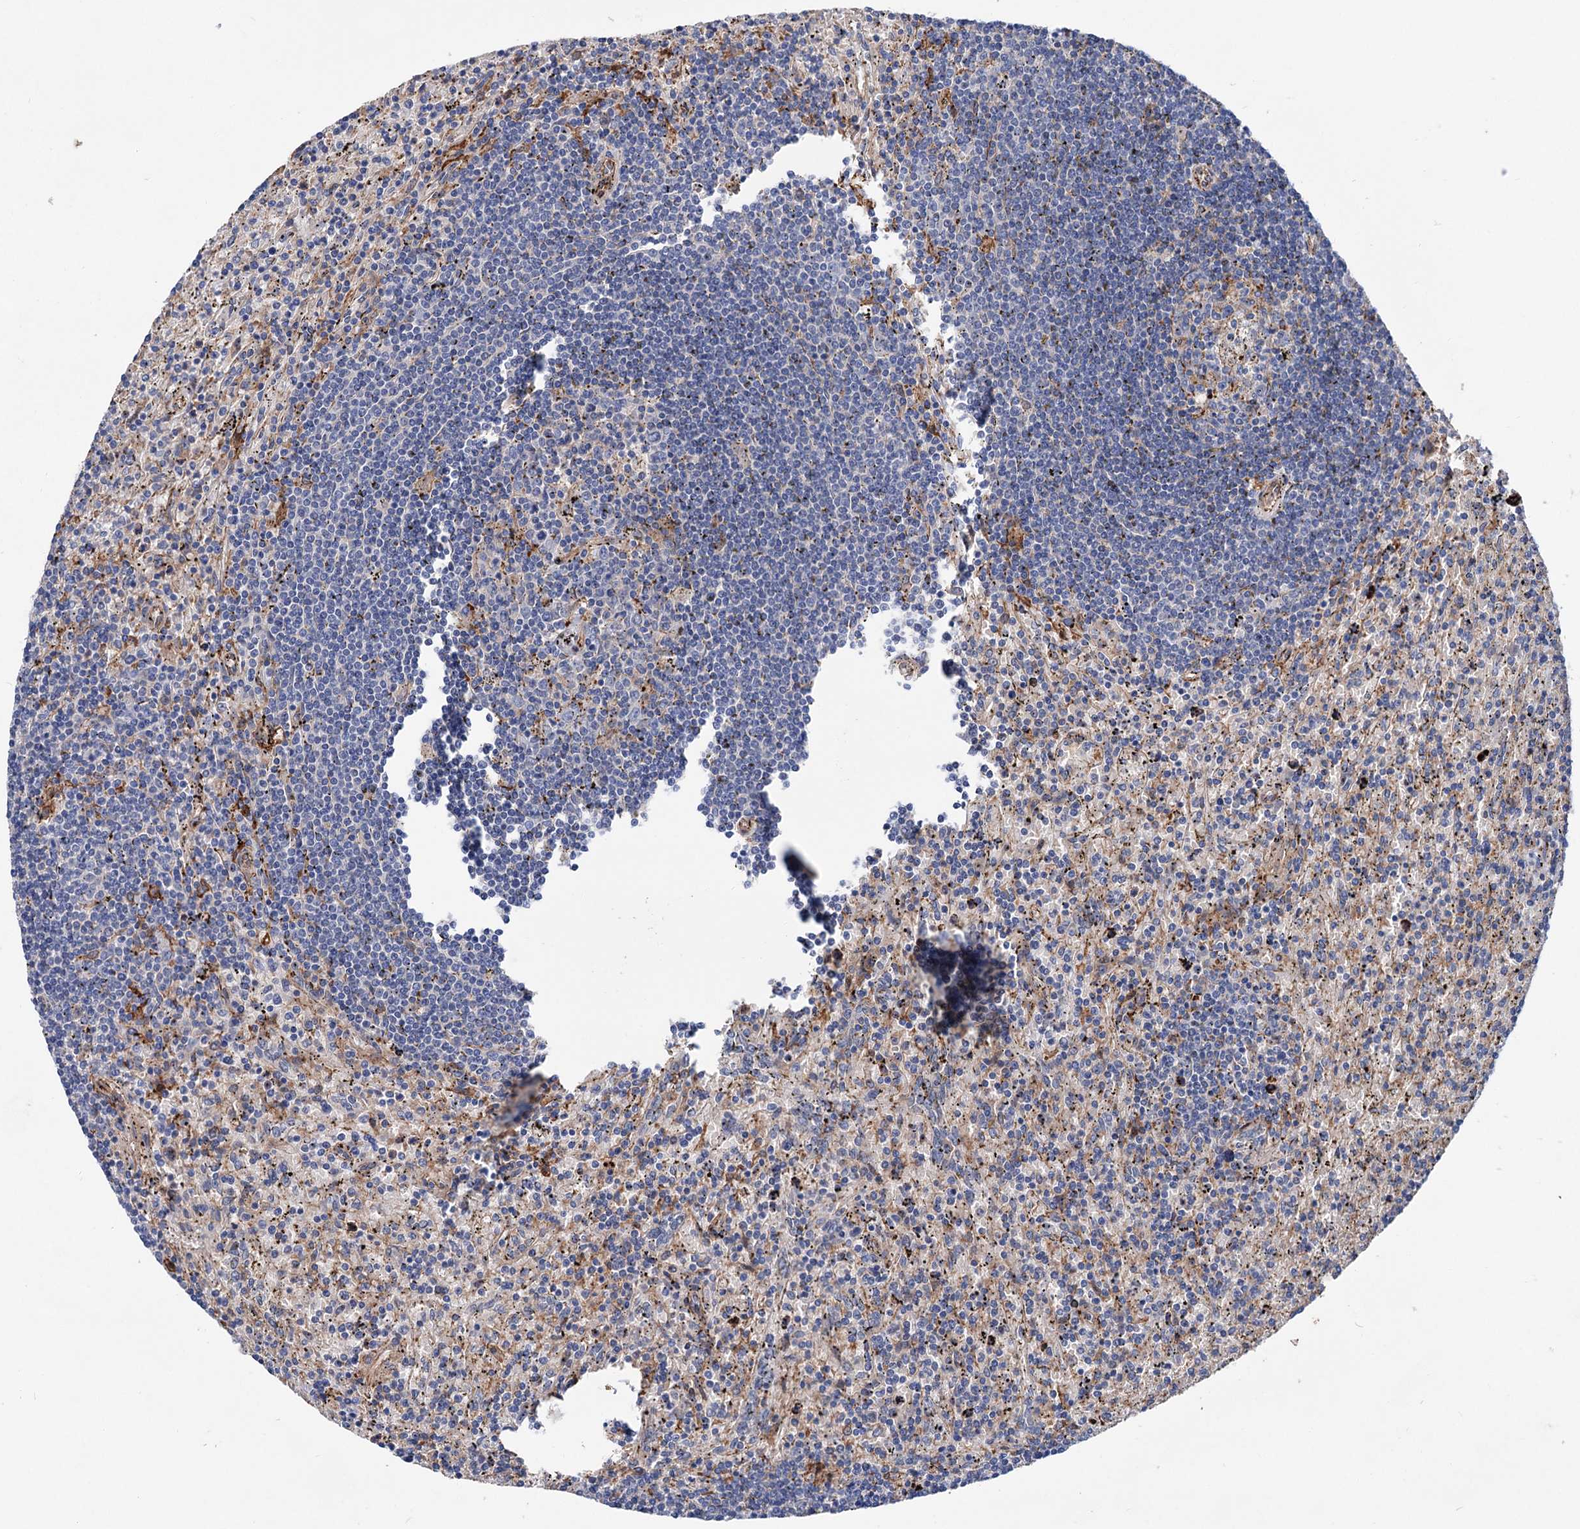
{"staining": {"intensity": "negative", "quantity": "none", "location": "none"}, "tissue": "lymphoma", "cell_type": "Tumor cells", "image_type": "cancer", "snomed": [{"axis": "morphology", "description": "Malignant lymphoma, non-Hodgkin's type, Low grade"}, {"axis": "topography", "description": "Spleen"}], "caption": "A micrograph of human lymphoma is negative for staining in tumor cells.", "gene": "TMTC3", "patient": {"sex": "male", "age": 76}}